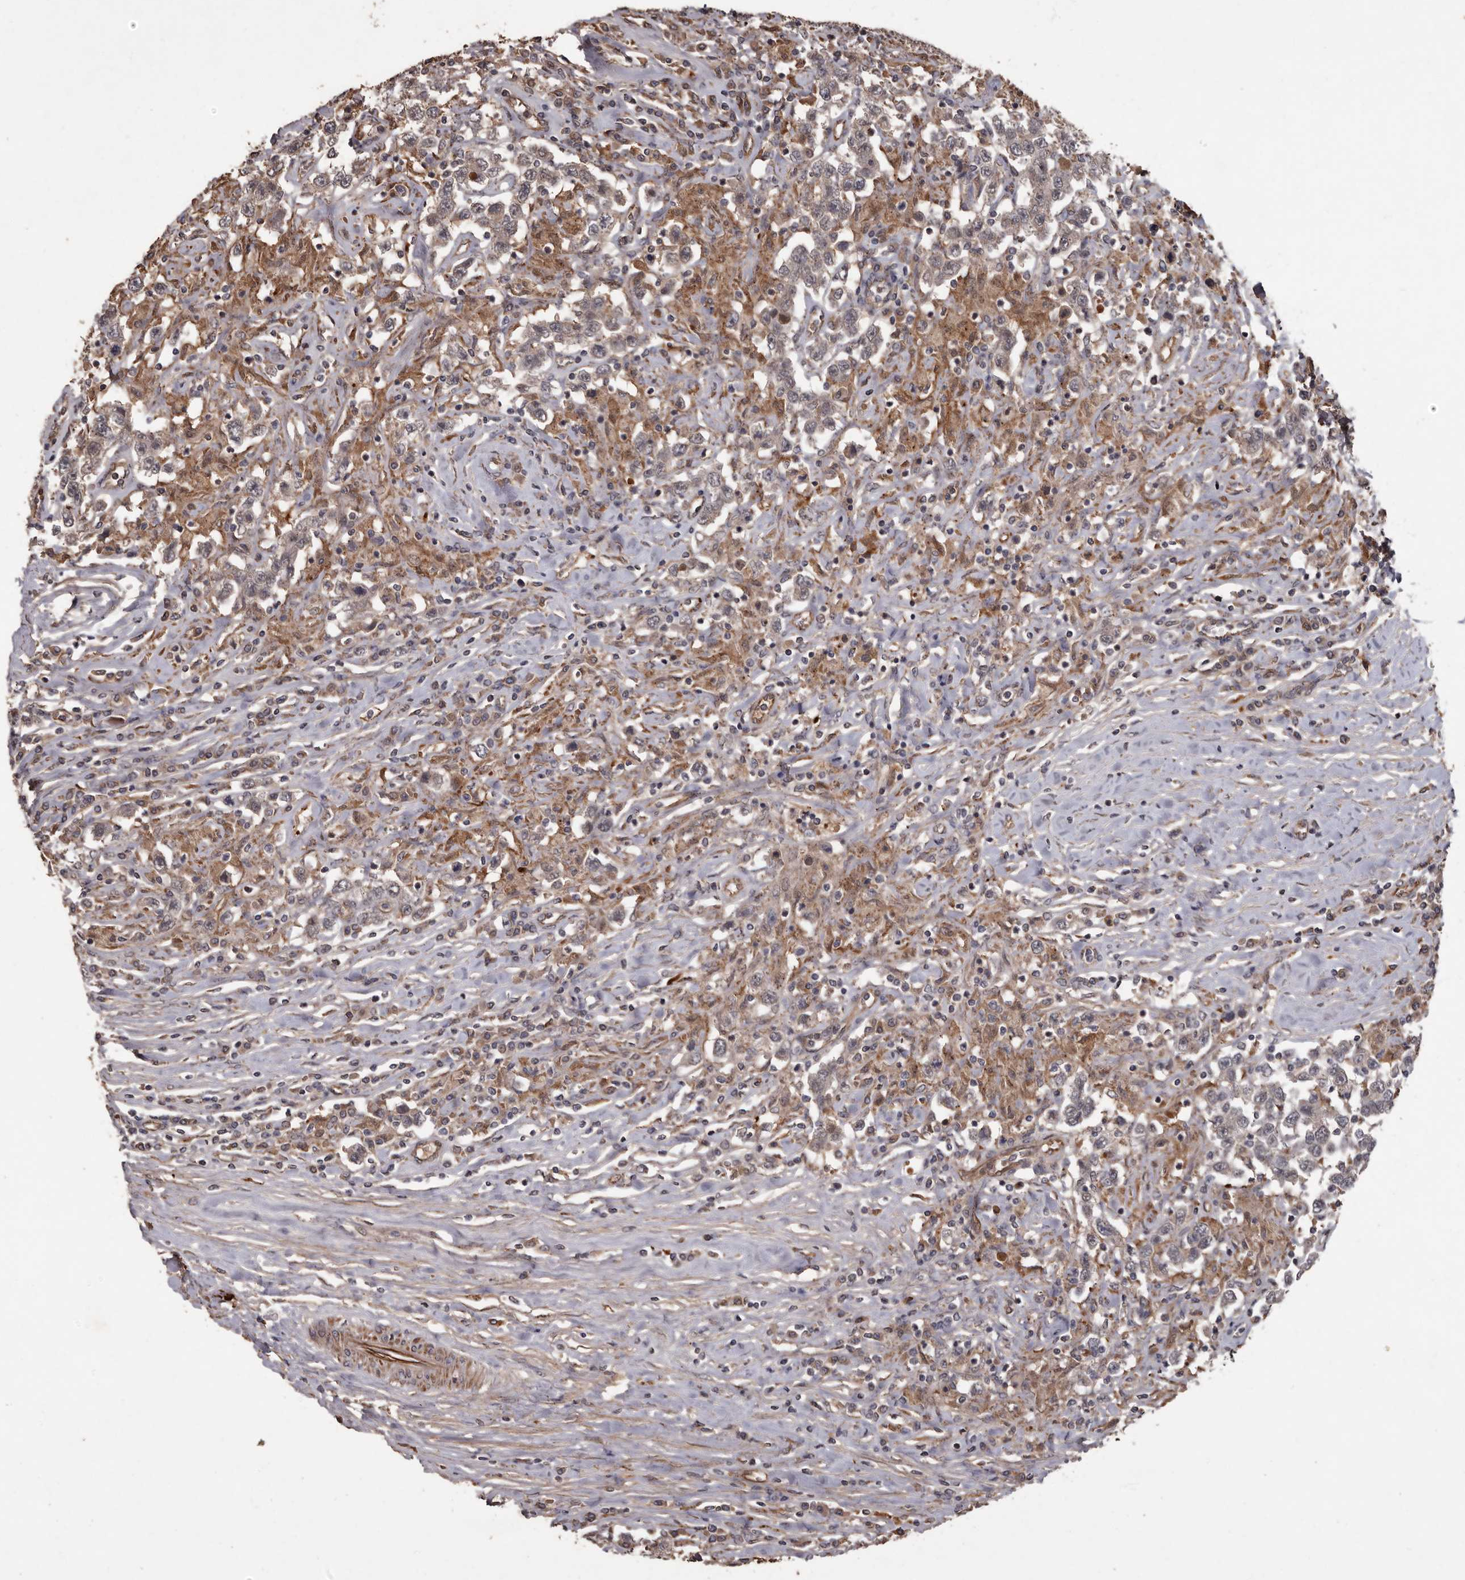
{"staining": {"intensity": "weak", "quantity": "<25%", "location": "cytoplasmic/membranous"}, "tissue": "testis cancer", "cell_type": "Tumor cells", "image_type": "cancer", "snomed": [{"axis": "morphology", "description": "Seminoma, NOS"}, {"axis": "topography", "description": "Testis"}], "caption": "IHC of testis seminoma demonstrates no expression in tumor cells.", "gene": "BRAT1", "patient": {"sex": "male", "age": 41}}